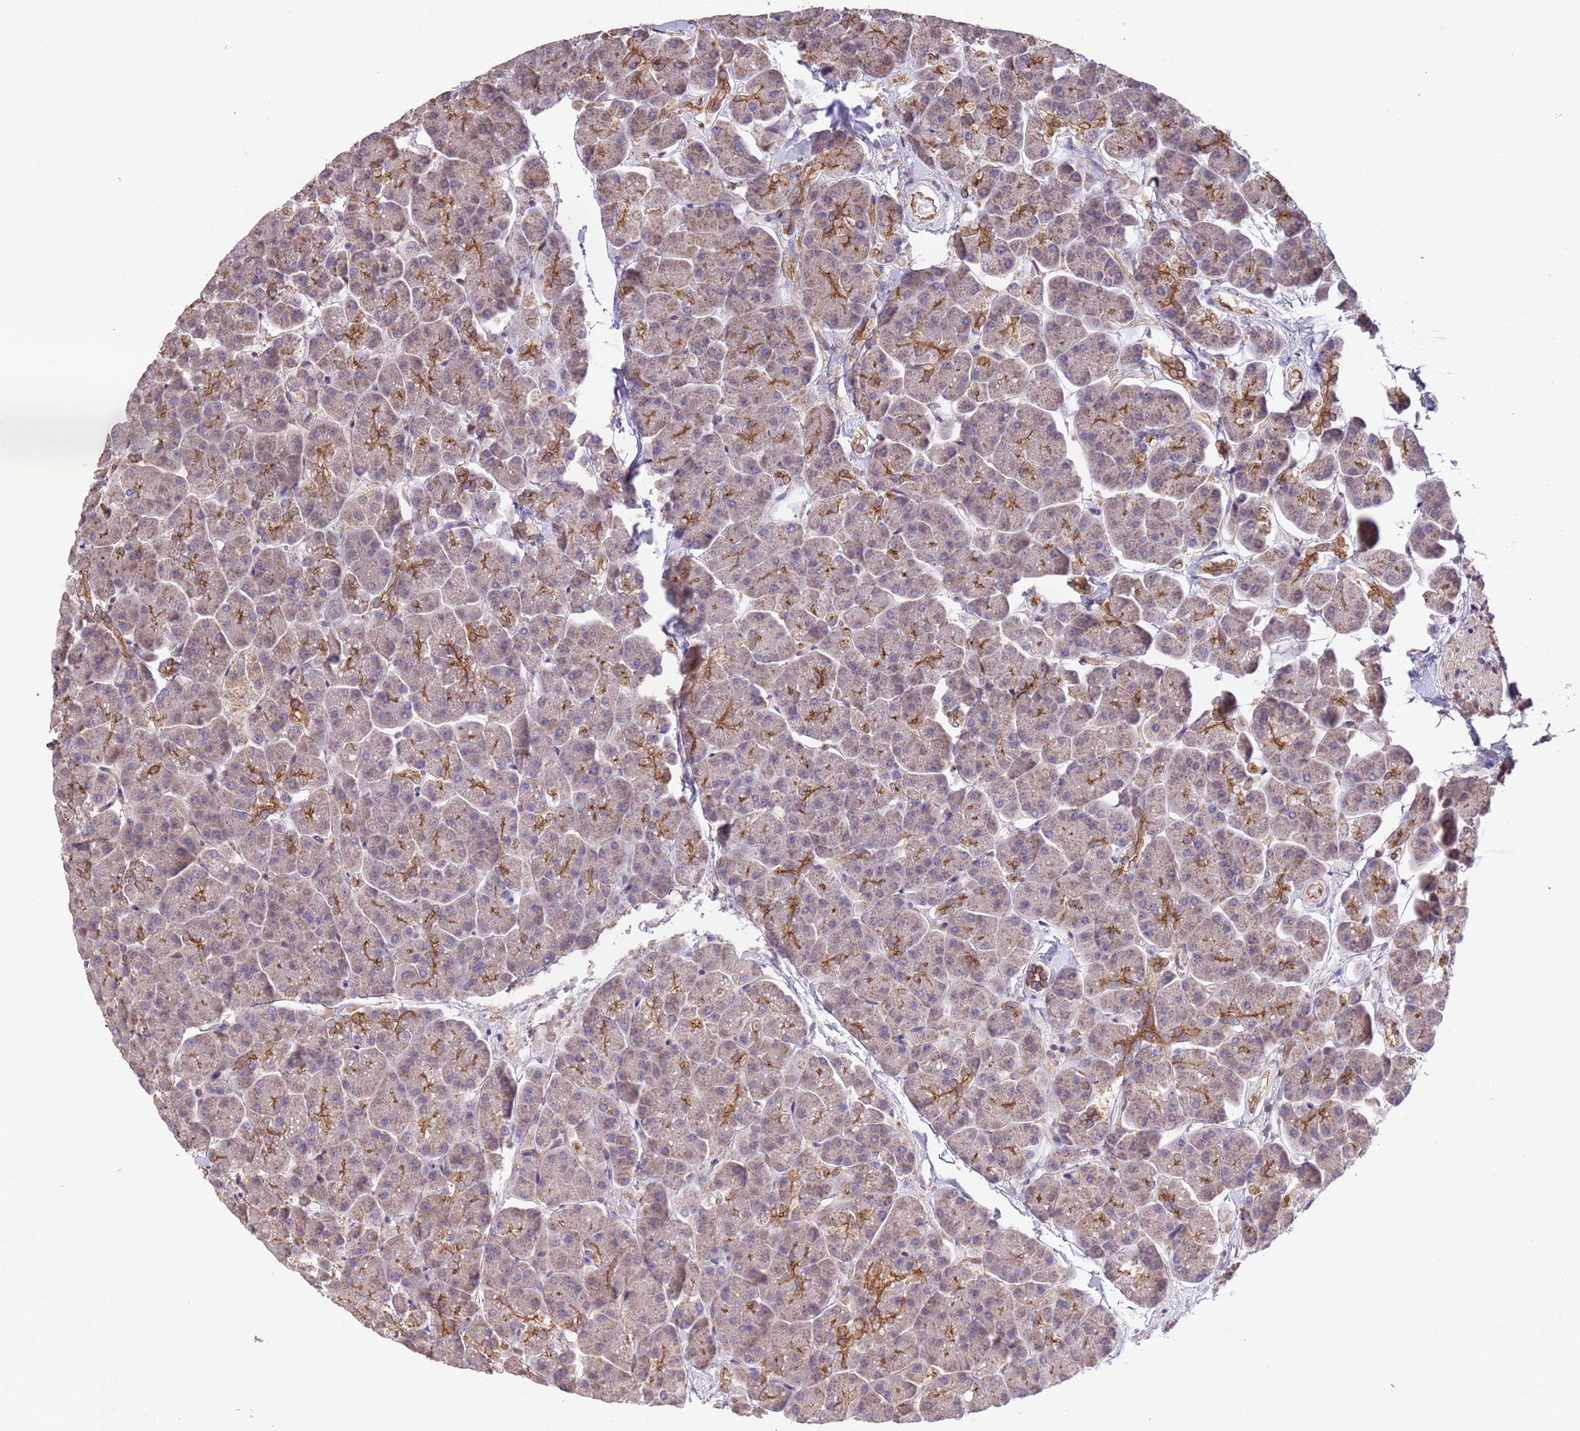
{"staining": {"intensity": "moderate", "quantity": "25%-75%", "location": "cytoplasmic/membranous"}, "tissue": "pancreas", "cell_type": "Exocrine glandular cells", "image_type": "normal", "snomed": [{"axis": "morphology", "description": "Normal tissue, NOS"}, {"axis": "topography", "description": "Pancreas"}, {"axis": "topography", "description": "Peripheral nerve tissue"}], "caption": "Protein staining of unremarkable pancreas exhibits moderate cytoplasmic/membranous expression in about 25%-75% of exocrine glandular cells.", "gene": "NPHP1", "patient": {"sex": "male", "age": 54}}